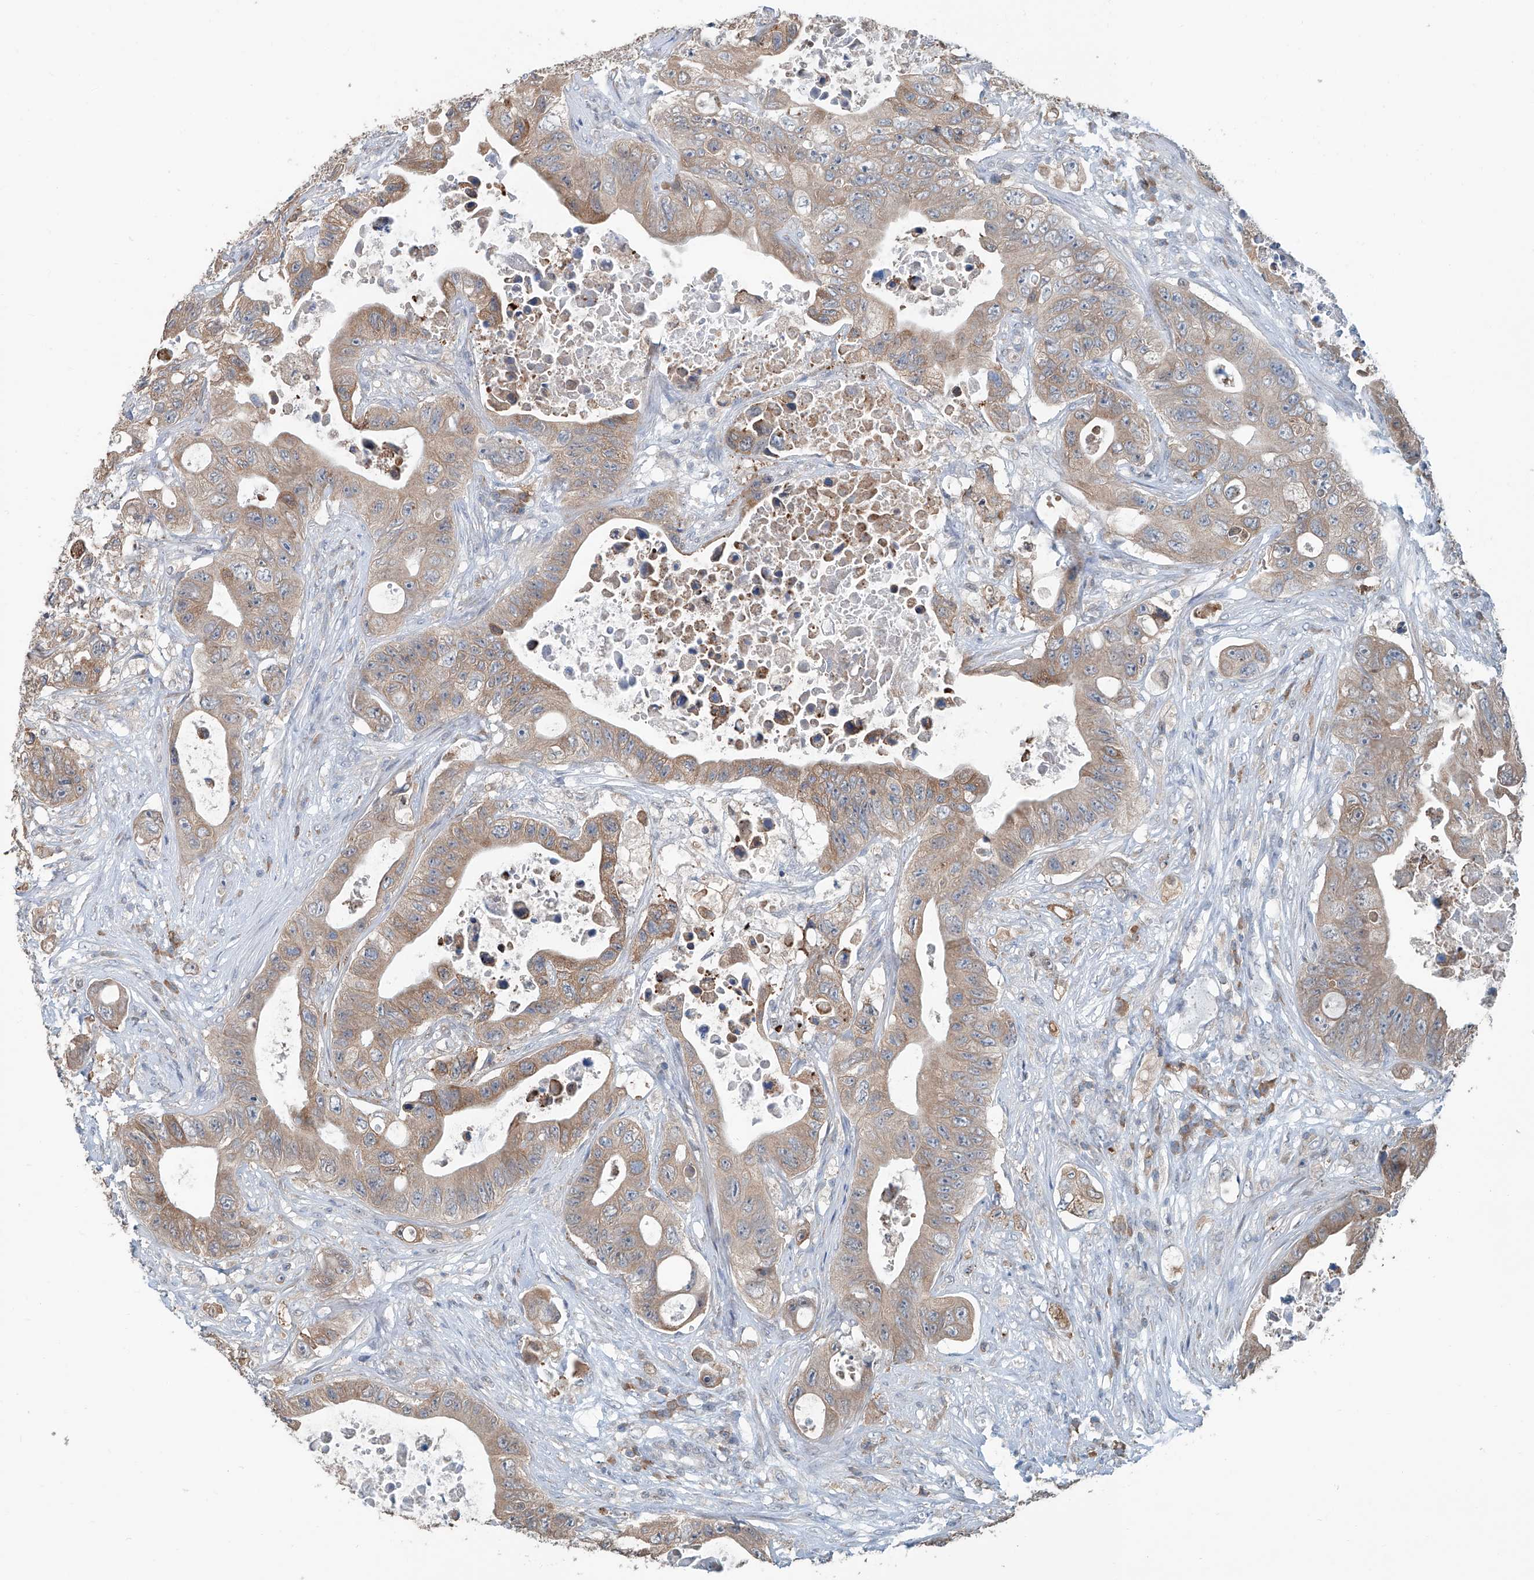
{"staining": {"intensity": "weak", "quantity": ">75%", "location": "cytoplasmic/membranous"}, "tissue": "colorectal cancer", "cell_type": "Tumor cells", "image_type": "cancer", "snomed": [{"axis": "morphology", "description": "Adenocarcinoma, NOS"}, {"axis": "topography", "description": "Colon"}], "caption": "There is low levels of weak cytoplasmic/membranous expression in tumor cells of colorectal cancer (adenocarcinoma), as demonstrated by immunohistochemical staining (brown color).", "gene": "KCNK10", "patient": {"sex": "female", "age": 46}}